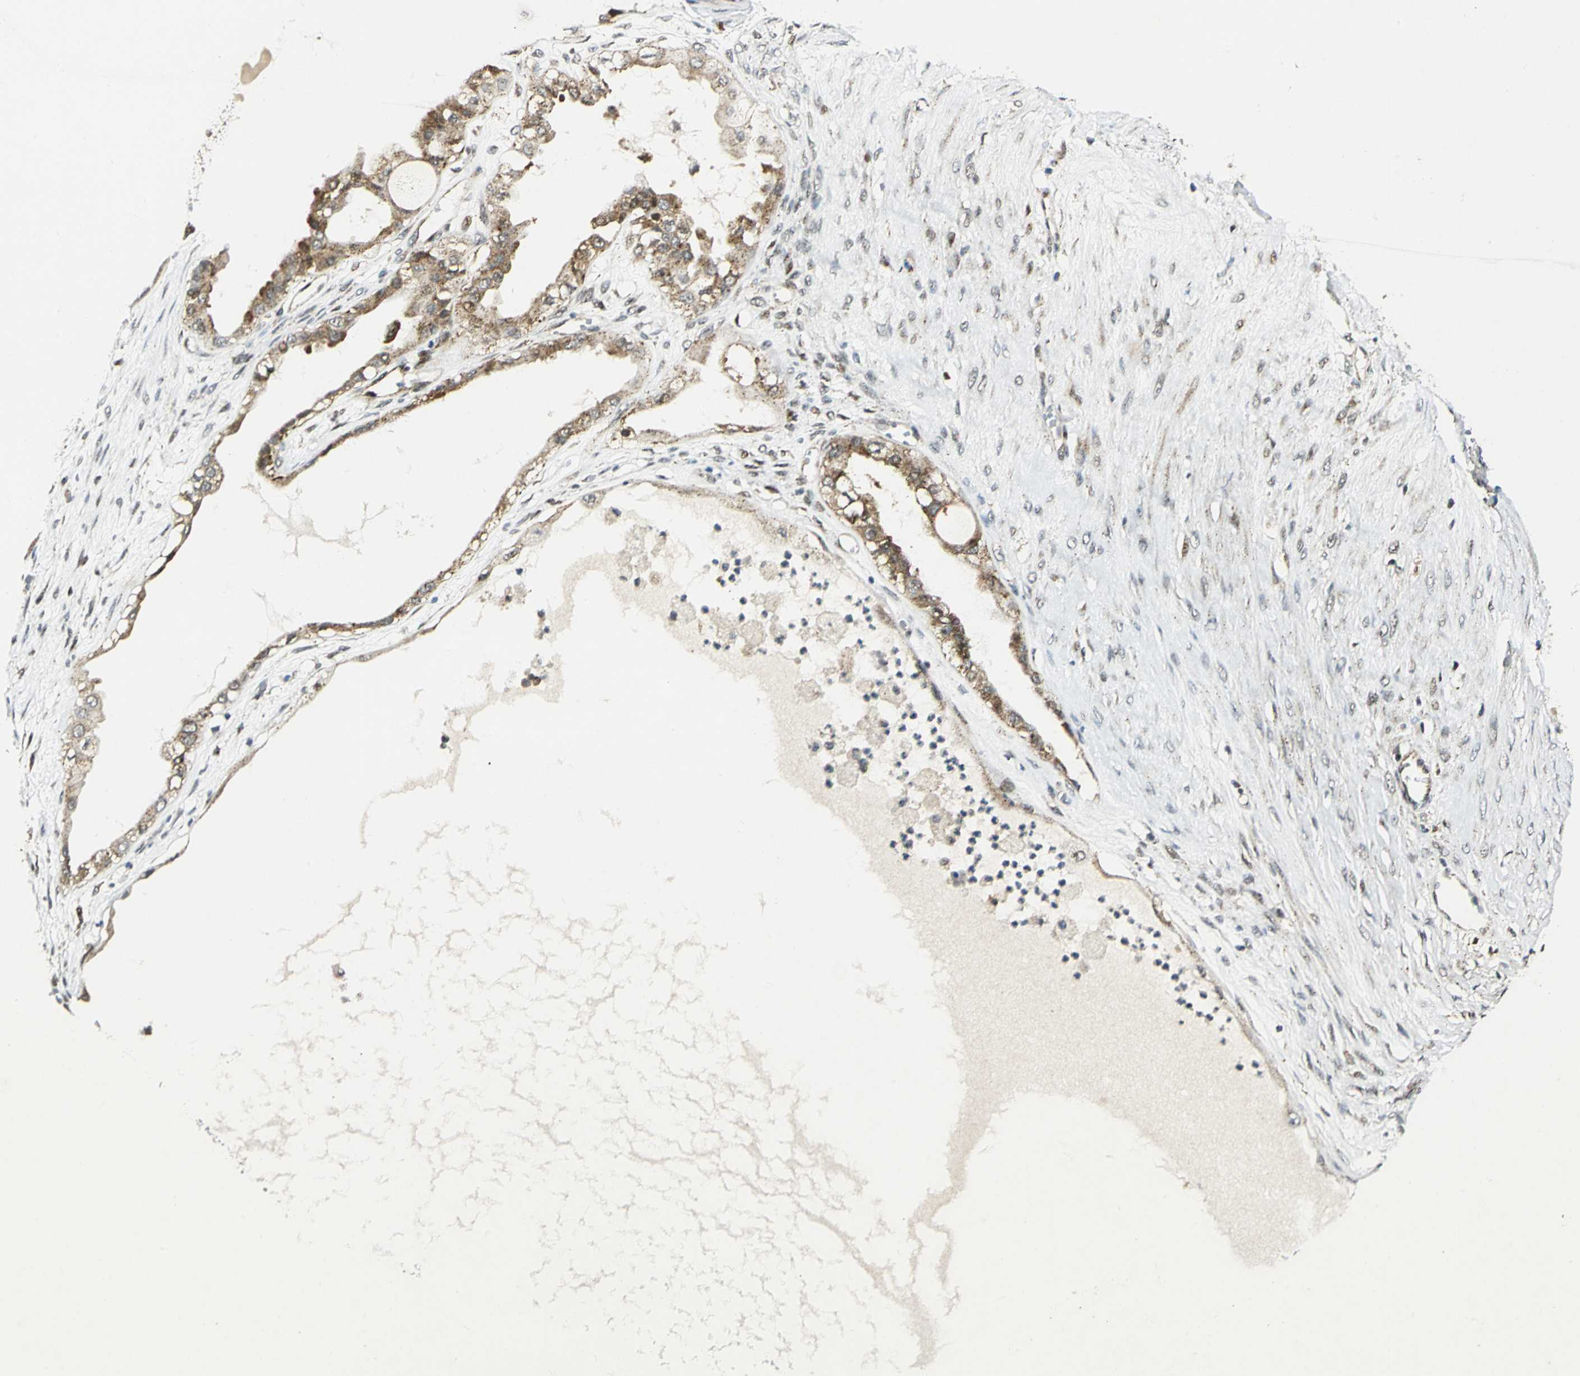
{"staining": {"intensity": "moderate", "quantity": ">75%", "location": "cytoplasmic/membranous"}, "tissue": "ovarian cancer", "cell_type": "Tumor cells", "image_type": "cancer", "snomed": [{"axis": "morphology", "description": "Carcinoma, NOS"}, {"axis": "morphology", "description": "Carcinoma, endometroid"}, {"axis": "topography", "description": "Ovary"}], "caption": "IHC (DAB (3,3'-diaminobenzidine)) staining of ovarian endometroid carcinoma reveals moderate cytoplasmic/membranous protein expression in about >75% of tumor cells. Nuclei are stained in blue.", "gene": "ATP6V1A", "patient": {"sex": "female", "age": 50}}